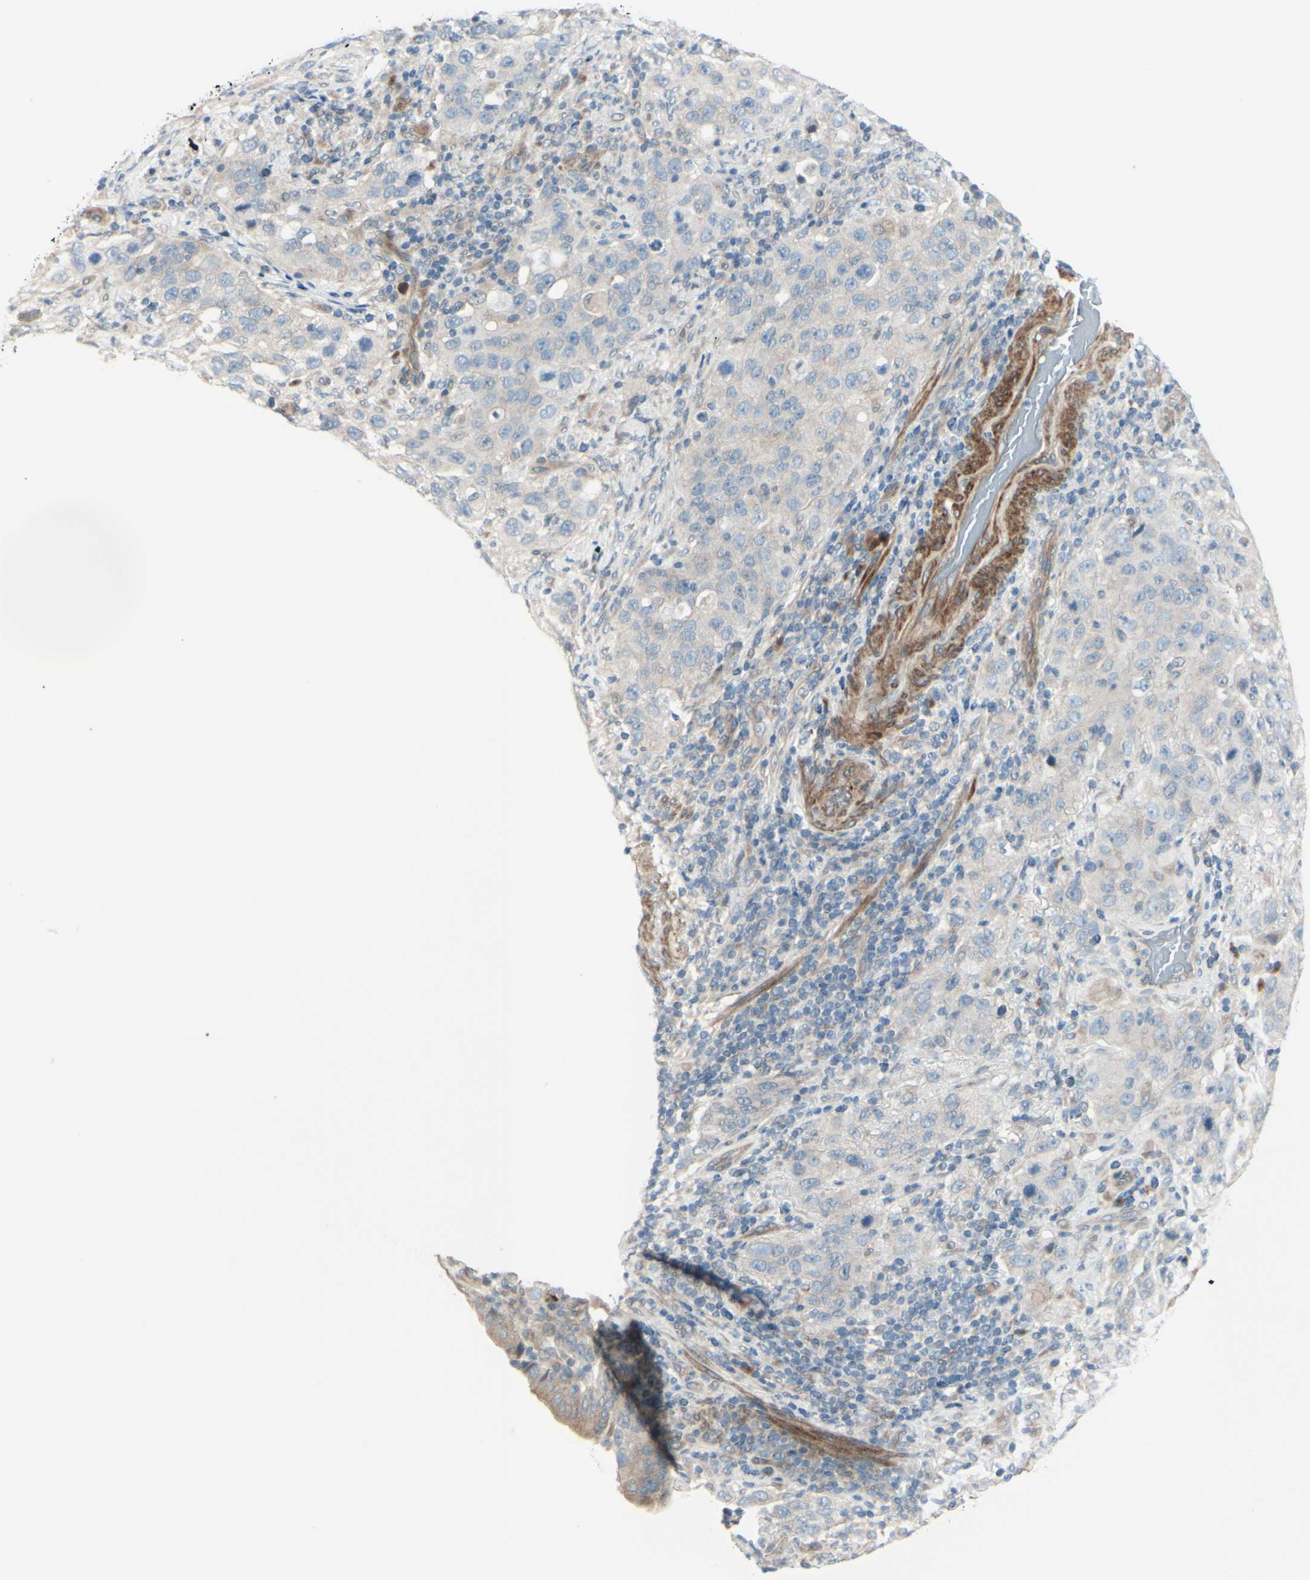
{"staining": {"intensity": "weak", "quantity": "<25%", "location": "cytoplasmic/membranous"}, "tissue": "stomach cancer", "cell_type": "Tumor cells", "image_type": "cancer", "snomed": [{"axis": "morphology", "description": "Normal tissue, NOS"}, {"axis": "morphology", "description": "Adenocarcinoma, NOS"}, {"axis": "topography", "description": "Stomach"}], "caption": "DAB (3,3'-diaminobenzidine) immunohistochemical staining of stomach cancer (adenocarcinoma) exhibits no significant positivity in tumor cells.", "gene": "LRRK1", "patient": {"sex": "male", "age": 48}}